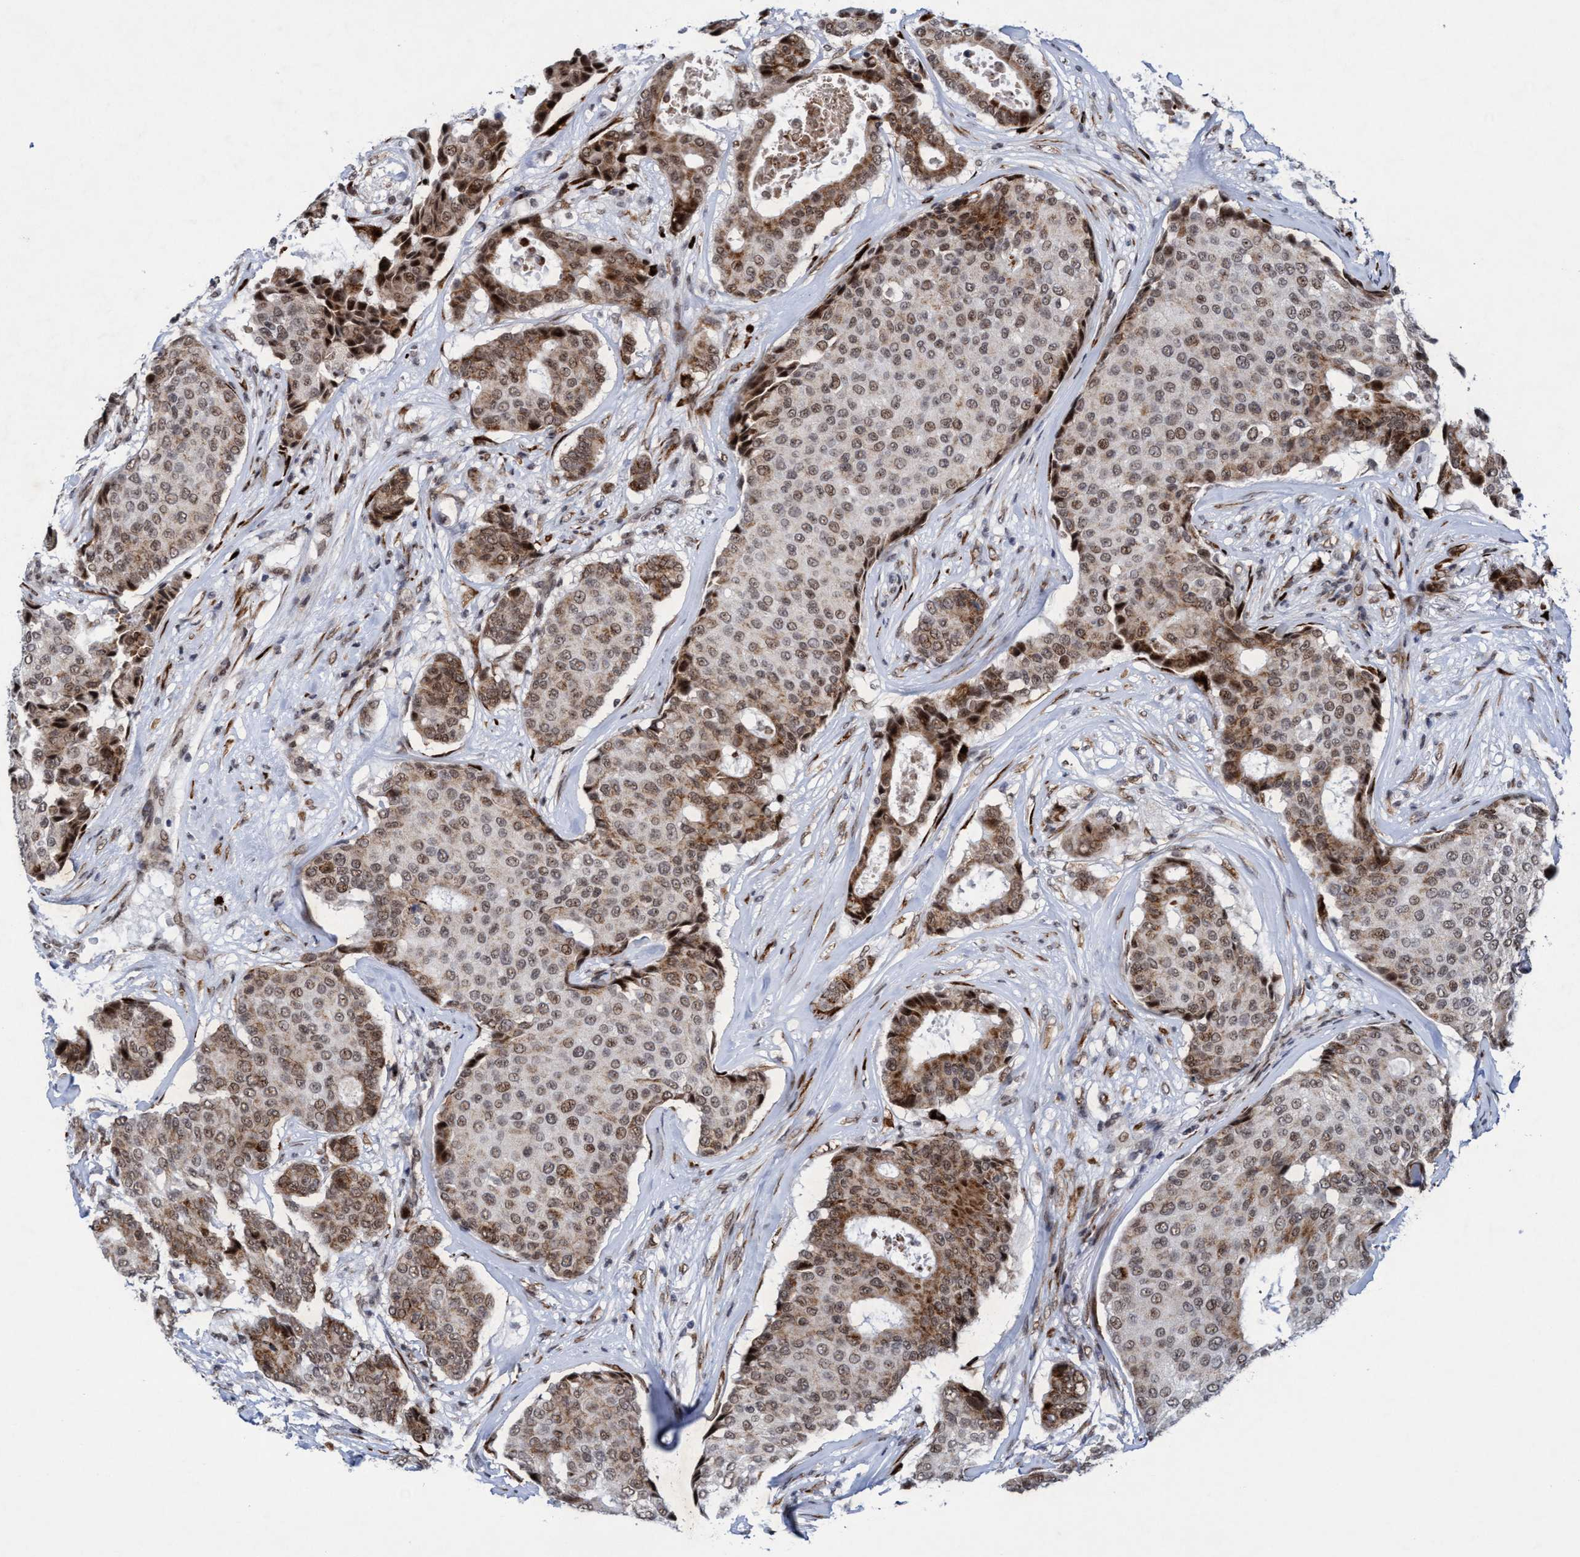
{"staining": {"intensity": "moderate", "quantity": ">75%", "location": "cytoplasmic/membranous,nuclear"}, "tissue": "breast cancer", "cell_type": "Tumor cells", "image_type": "cancer", "snomed": [{"axis": "morphology", "description": "Duct carcinoma"}, {"axis": "topography", "description": "Breast"}], "caption": "Protein expression analysis of human breast intraductal carcinoma reveals moderate cytoplasmic/membranous and nuclear staining in about >75% of tumor cells.", "gene": "GLT6D1", "patient": {"sex": "female", "age": 75}}